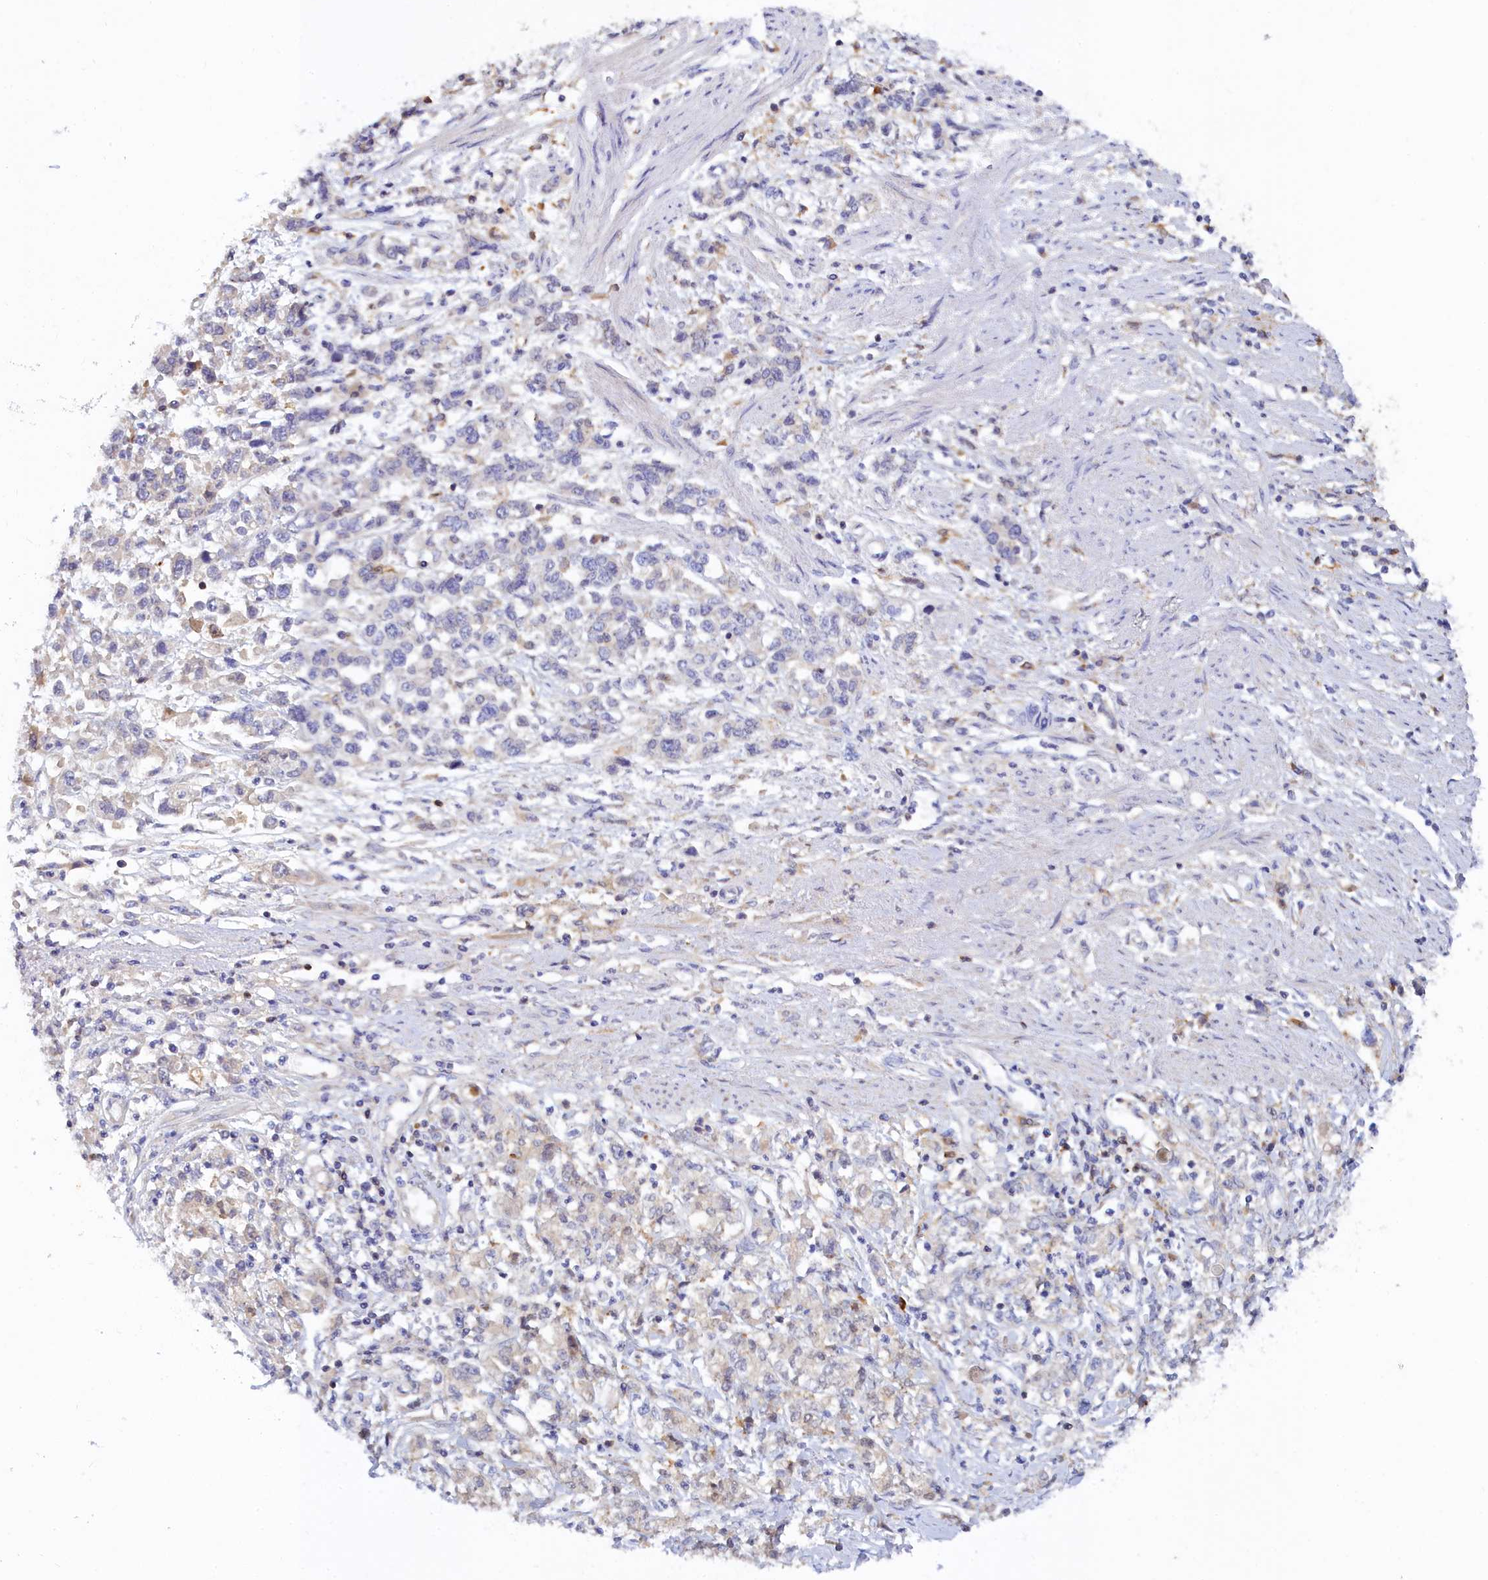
{"staining": {"intensity": "negative", "quantity": "none", "location": "none"}, "tissue": "stomach cancer", "cell_type": "Tumor cells", "image_type": "cancer", "snomed": [{"axis": "morphology", "description": "Adenocarcinoma, NOS"}, {"axis": "topography", "description": "Stomach"}], "caption": "A high-resolution histopathology image shows immunohistochemistry (IHC) staining of adenocarcinoma (stomach), which shows no significant positivity in tumor cells. (Brightfield microscopy of DAB (3,3'-diaminobenzidine) IHC at high magnification).", "gene": "SPATA5L1", "patient": {"sex": "female", "age": 76}}